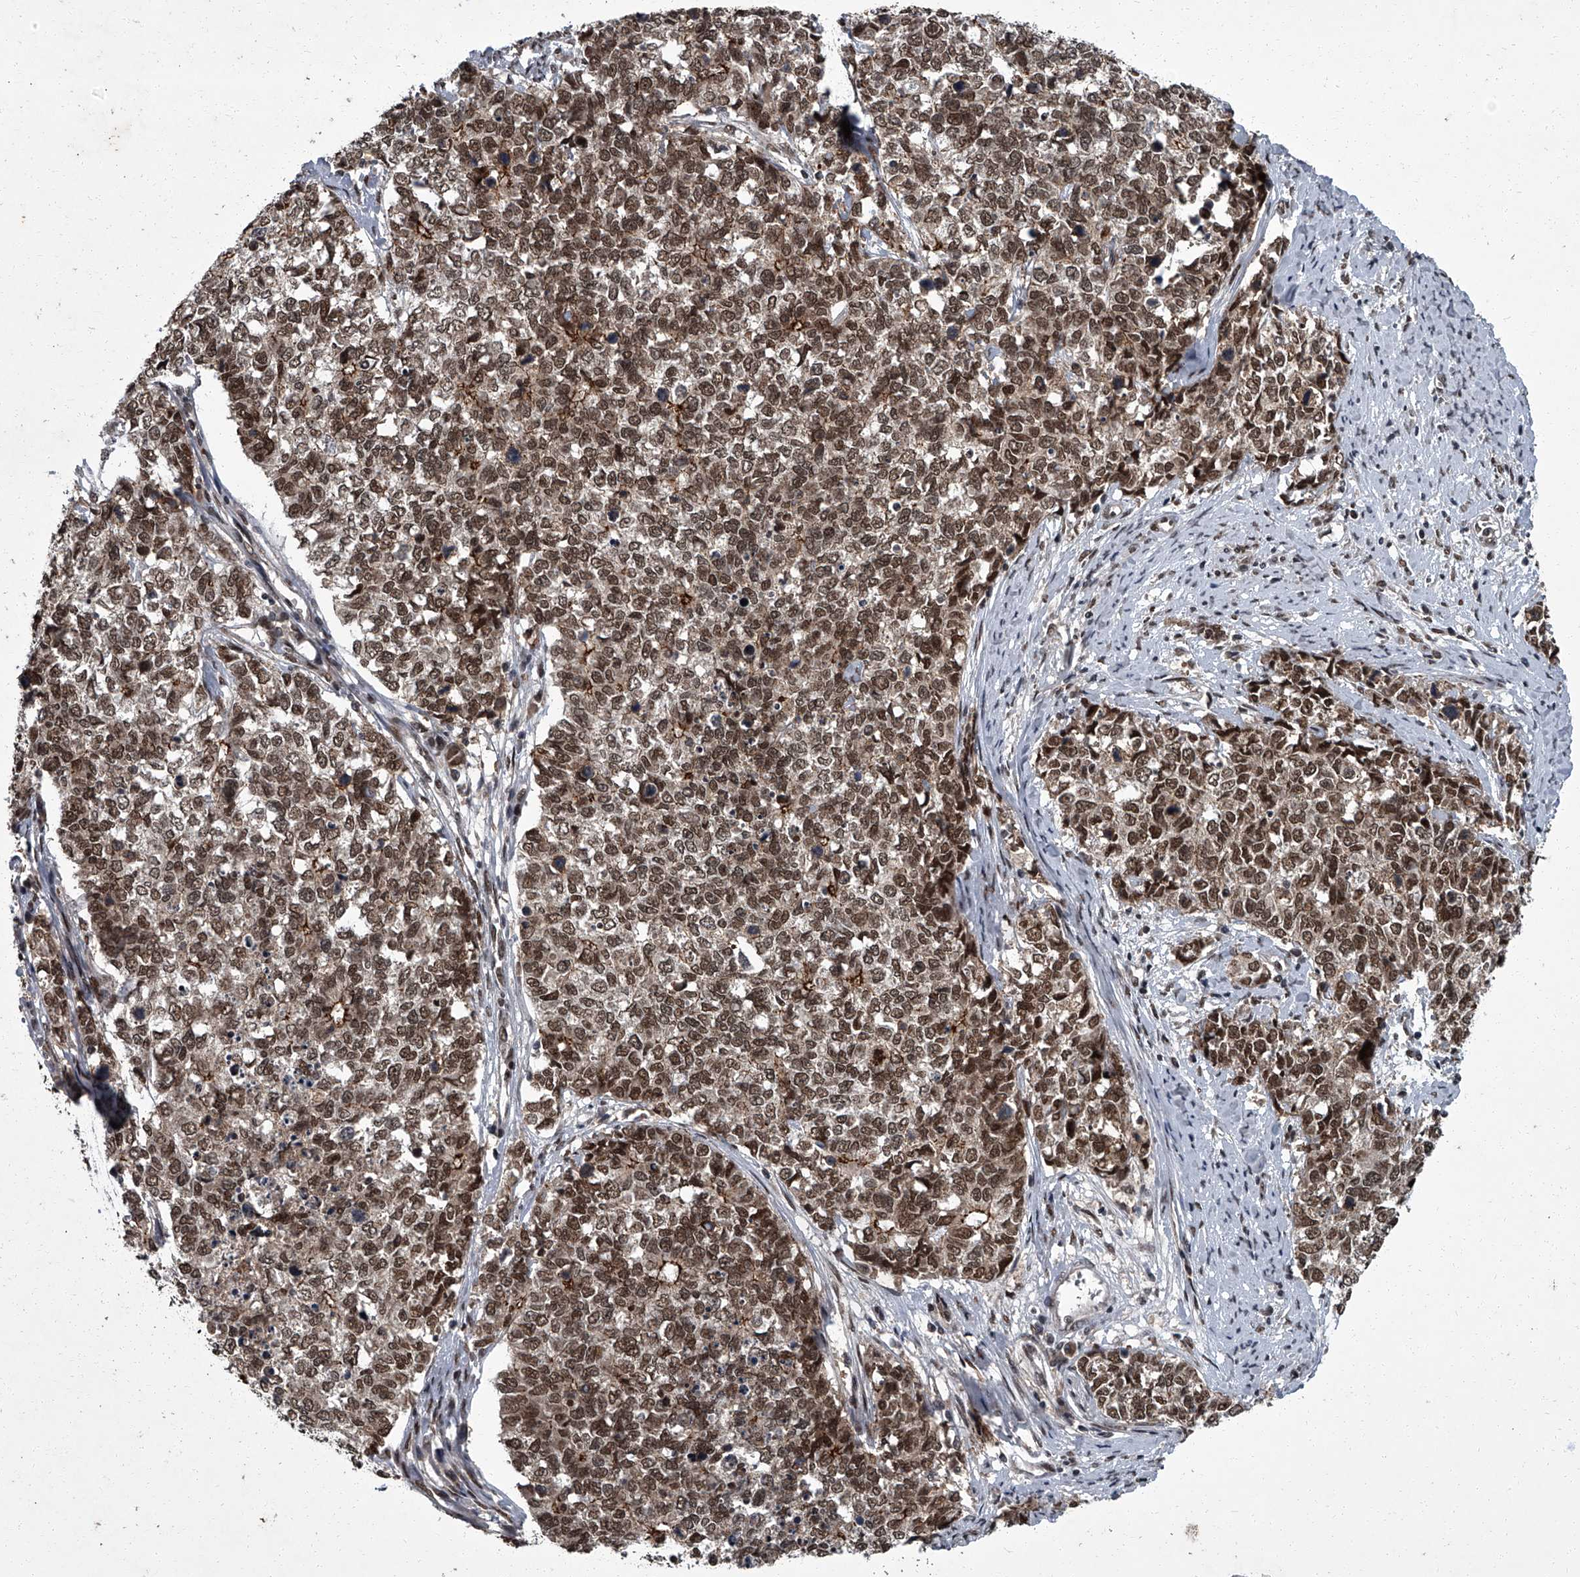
{"staining": {"intensity": "moderate", "quantity": ">75%", "location": "nuclear"}, "tissue": "cervical cancer", "cell_type": "Tumor cells", "image_type": "cancer", "snomed": [{"axis": "morphology", "description": "Squamous cell carcinoma, NOS"}, {"axis": "topography", "description": "Cervix"}], "caption": "Squamous cell carcinoma (cervical) was stained to show a protein in brown. There is medium levels of moderate nuclear positivity in approximately >75% of tumor cells.", "gene": "ZNF518B", "patient": {"sex": "female", "age": 63}}